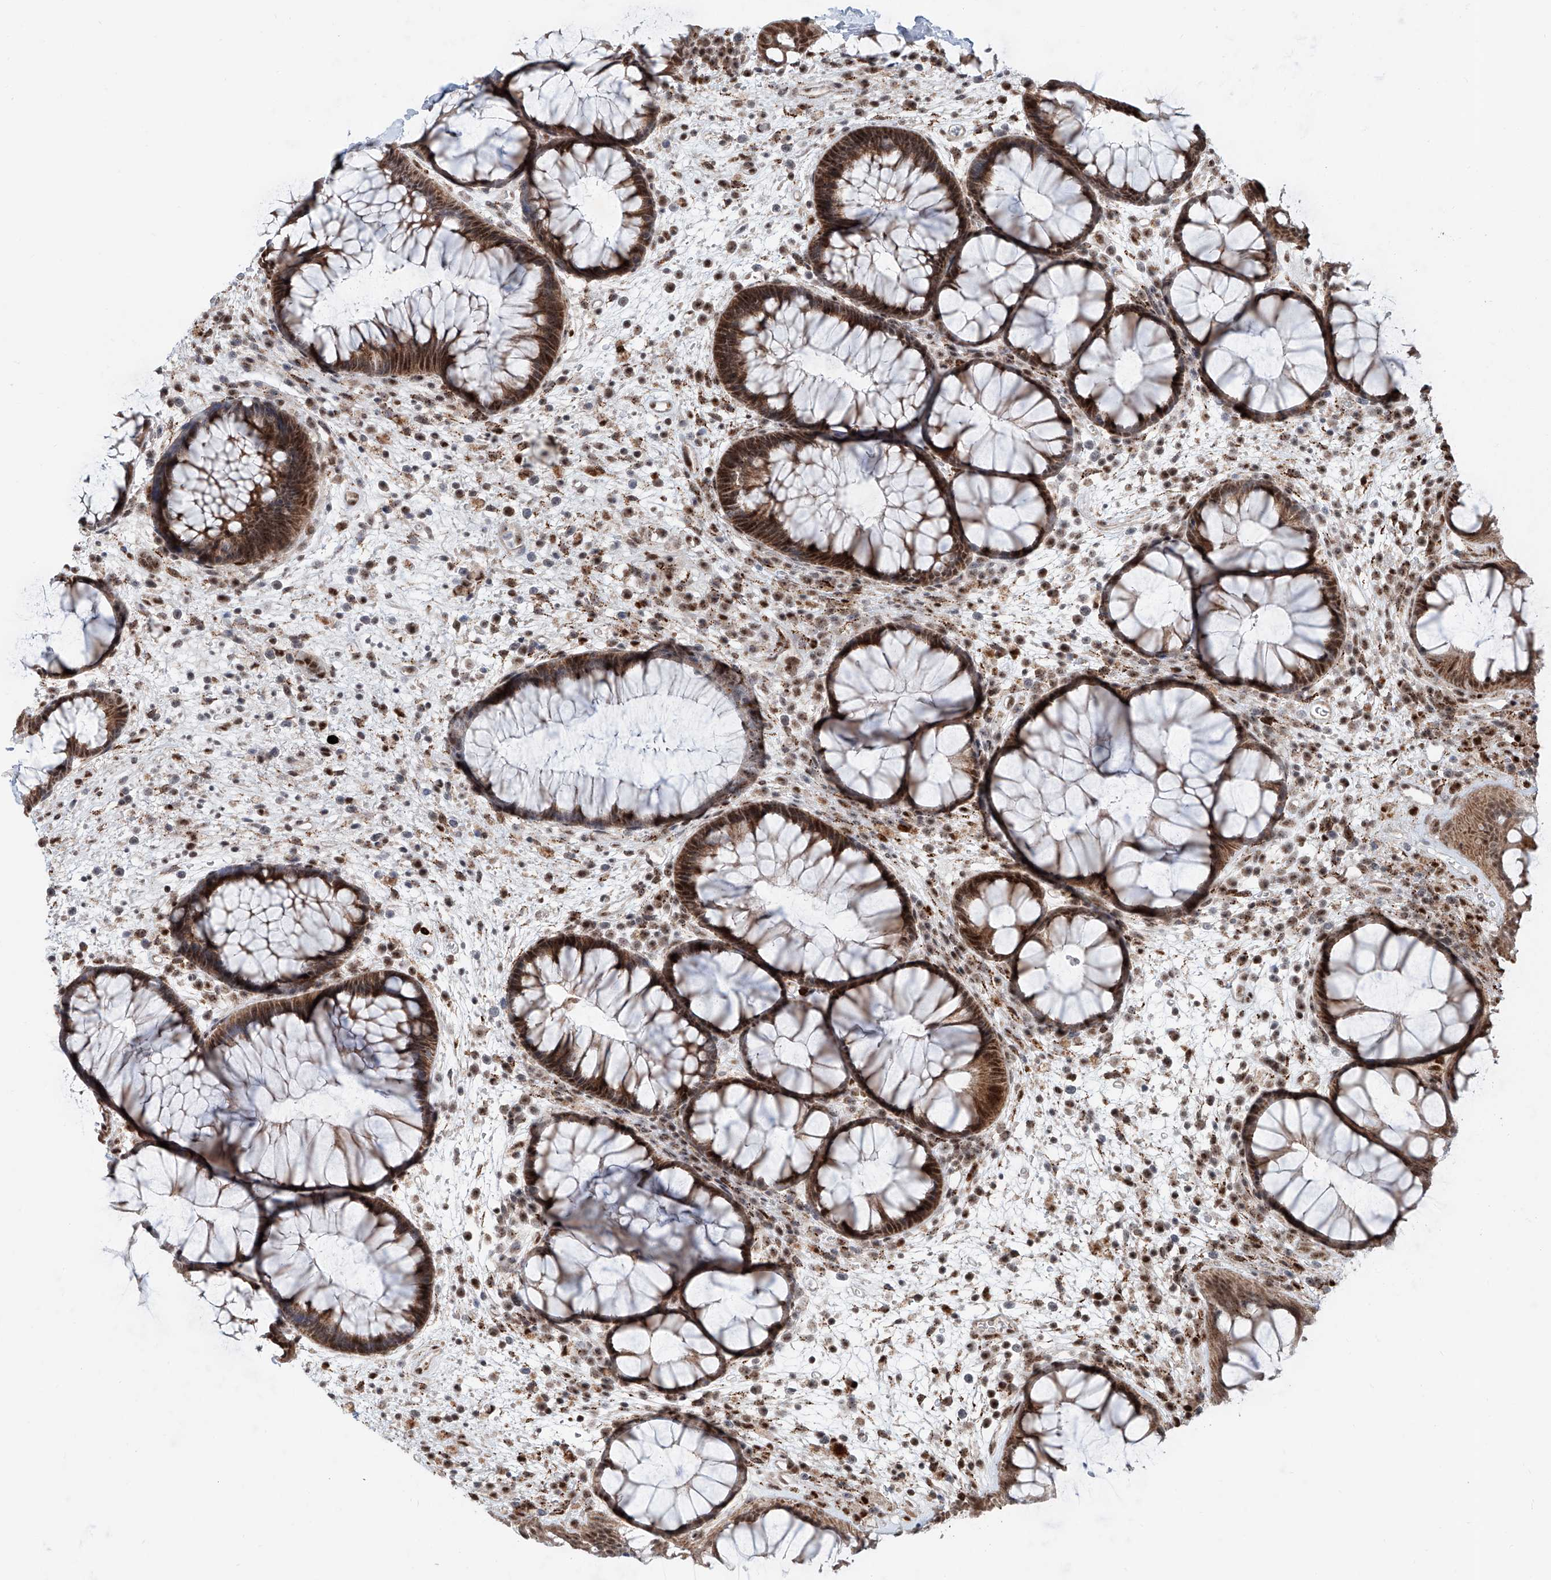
{"staining": {"intensity": "strong", "quantity": ">75%", "location": "cytoplasmic/membranous,nuclear"}, "tissue": "rectum", "cell_type": "Glandular cells", "image_type": "normal", "snomed": [{"axis": "morphology", "description": "Normal tissue, NOS"}, {"axis": "topography", "description": "Rectum"}], "caption": "Strong cytoplasmic/membranous,nuclear expression for a protein is identified in about >75% of glandular cells of unremarkable rectum using IHC.", "gene": "SDE2", "patient": {"sex": "male", "age": 51}}